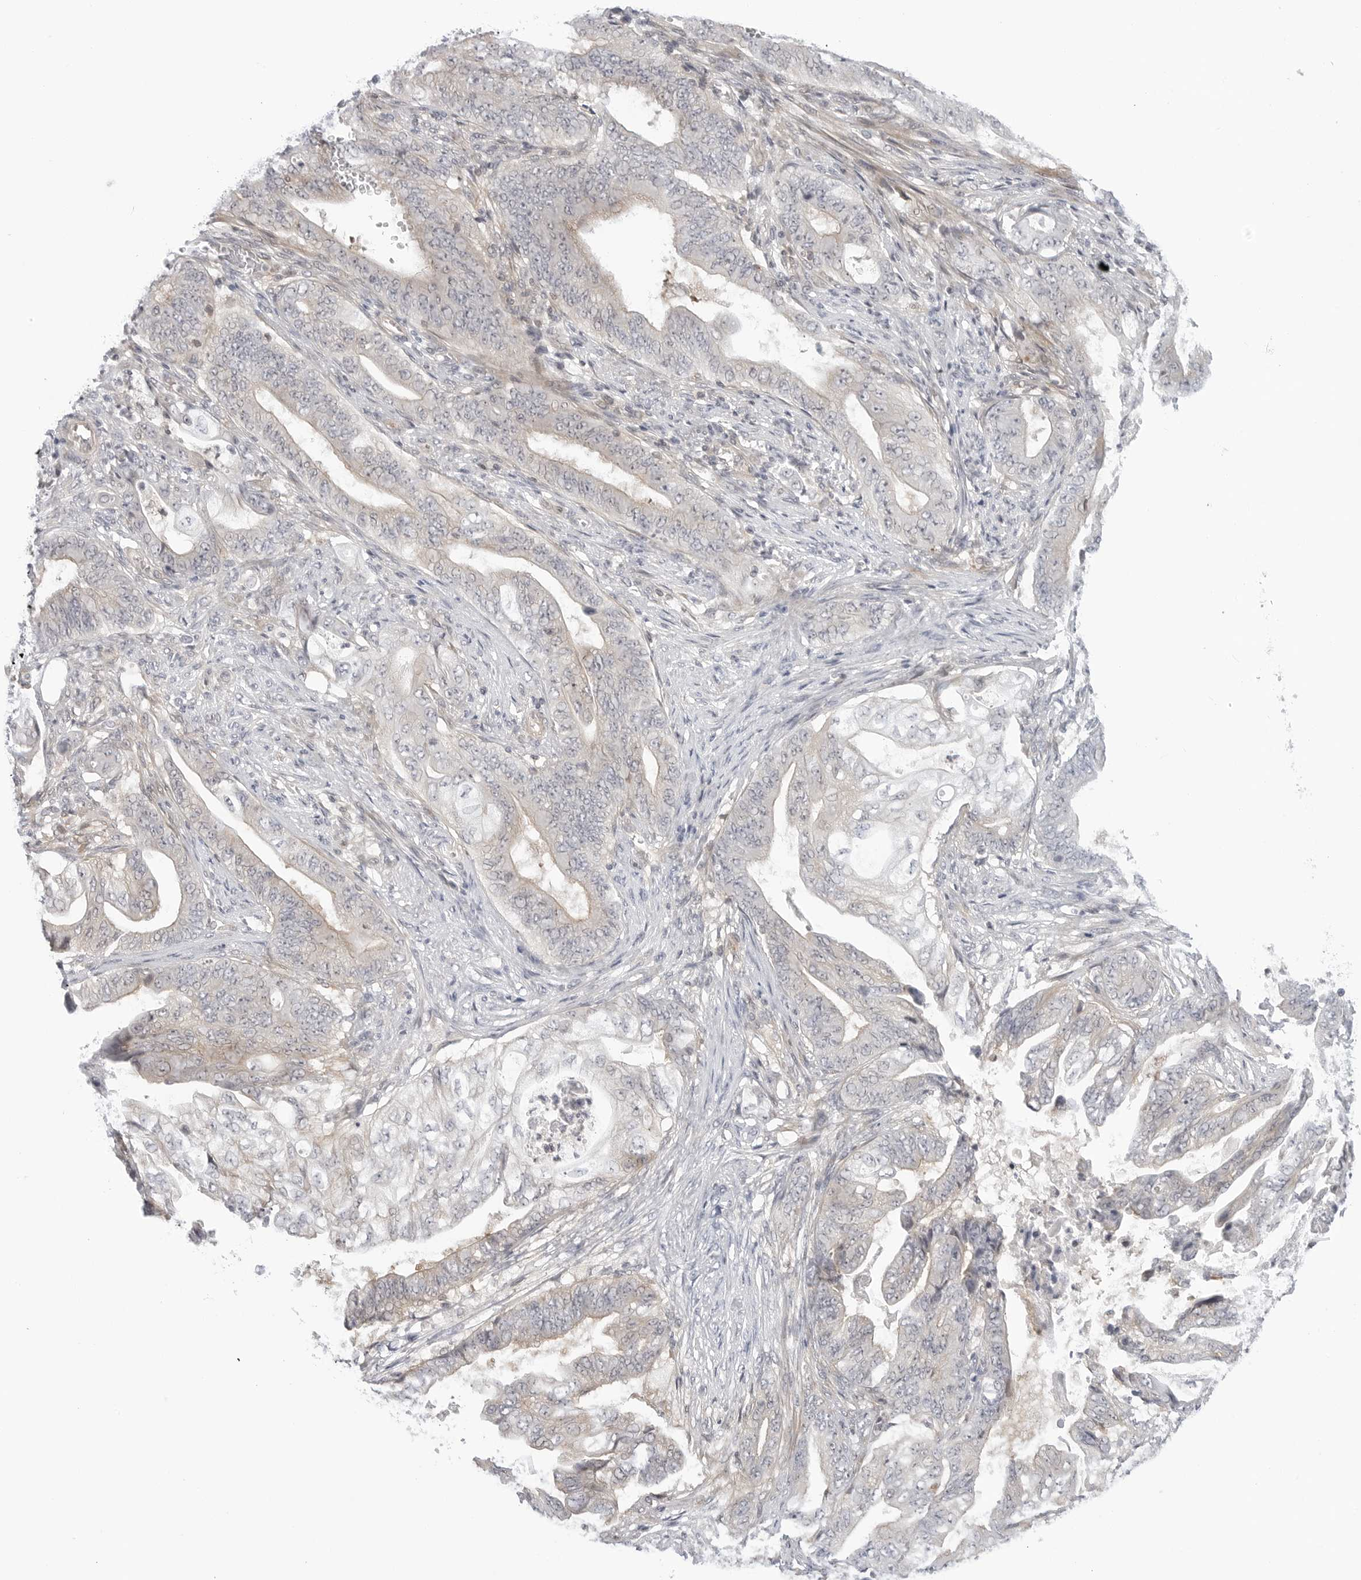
{"staining": {"intensity": "negative", "quantity": "none", "location": "none"}, "tissue": "stomach cancer", "cell_type": "Tumor cells", "image_type": "cancer", "snomed": [{"axis": "morphology", "description": "Adenocarcinoma, NOS"}, {"axis": "topography", "description": "Stomach"}], "caption": "Tumor cells show no significant protein staining in stomach cancer.", "gene": "STXBP3", "patient": {"sex": "female", "age": 73}}